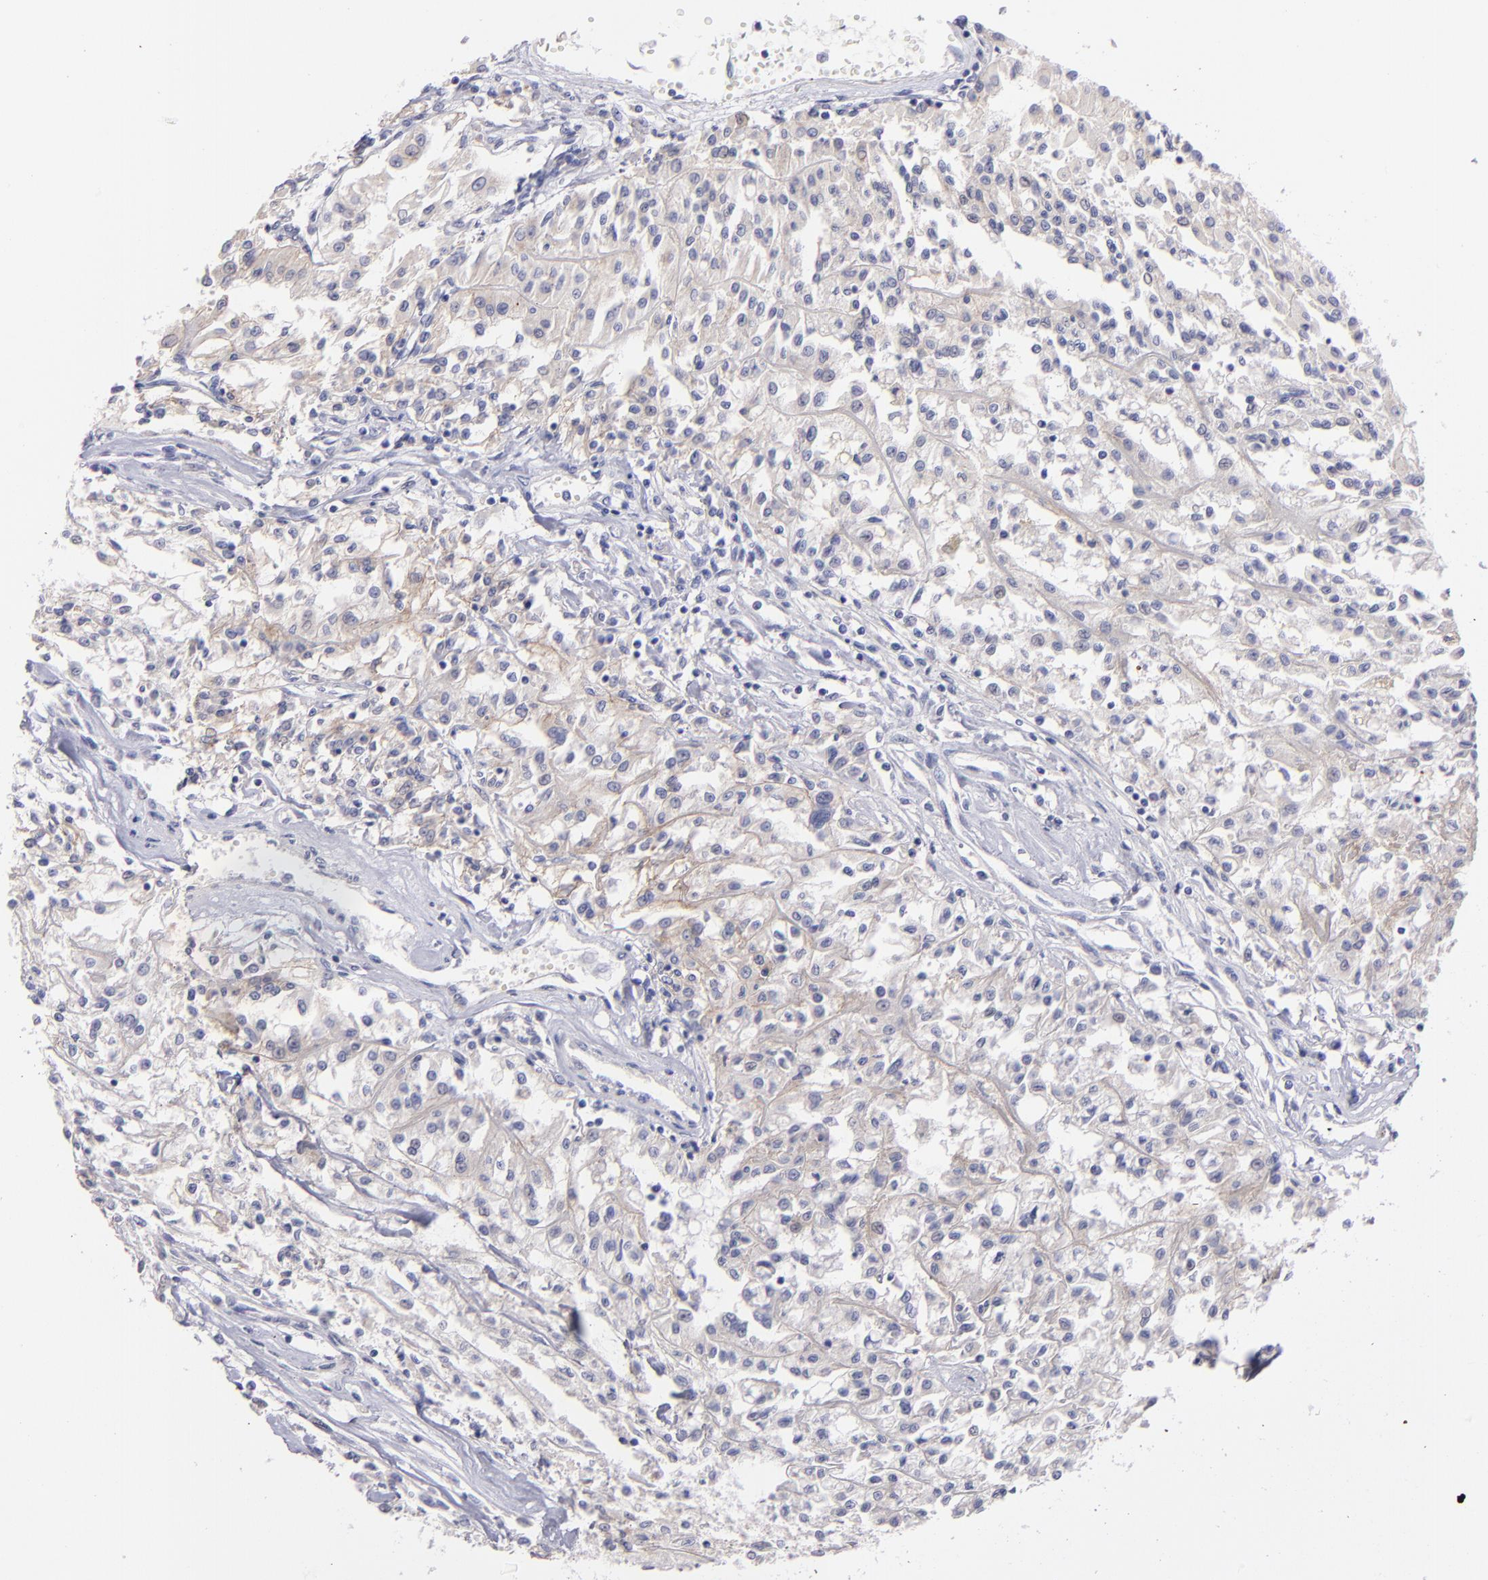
{"staining": {"intensity": "negative", "quantity": "none", "location": "none"}, "tissue": "renal cancer", "cell_type": "Tumor cells", "image_type": "cancer", "snomed": [{"axis": "morphology", "description": "Adenocarcinoma, NOS"}, {"axis": "topography", "description": "Kidney"}], "caption": "Immunohistochemistry micrograph of neoplastic tissue: human renal cancer (adenocarcinoma) stained with DAB demonstrates no significant protein positivity in tumor cells. The staining was performed using DAB (3,3'-diaminobenzidine) to visualize the protein expression in brown, while the nuclei were stained in blue with hematoxylin (Magnification: 20x).", "gene": "SNAP25", "patient": {"sex": "male", "age": 78}}